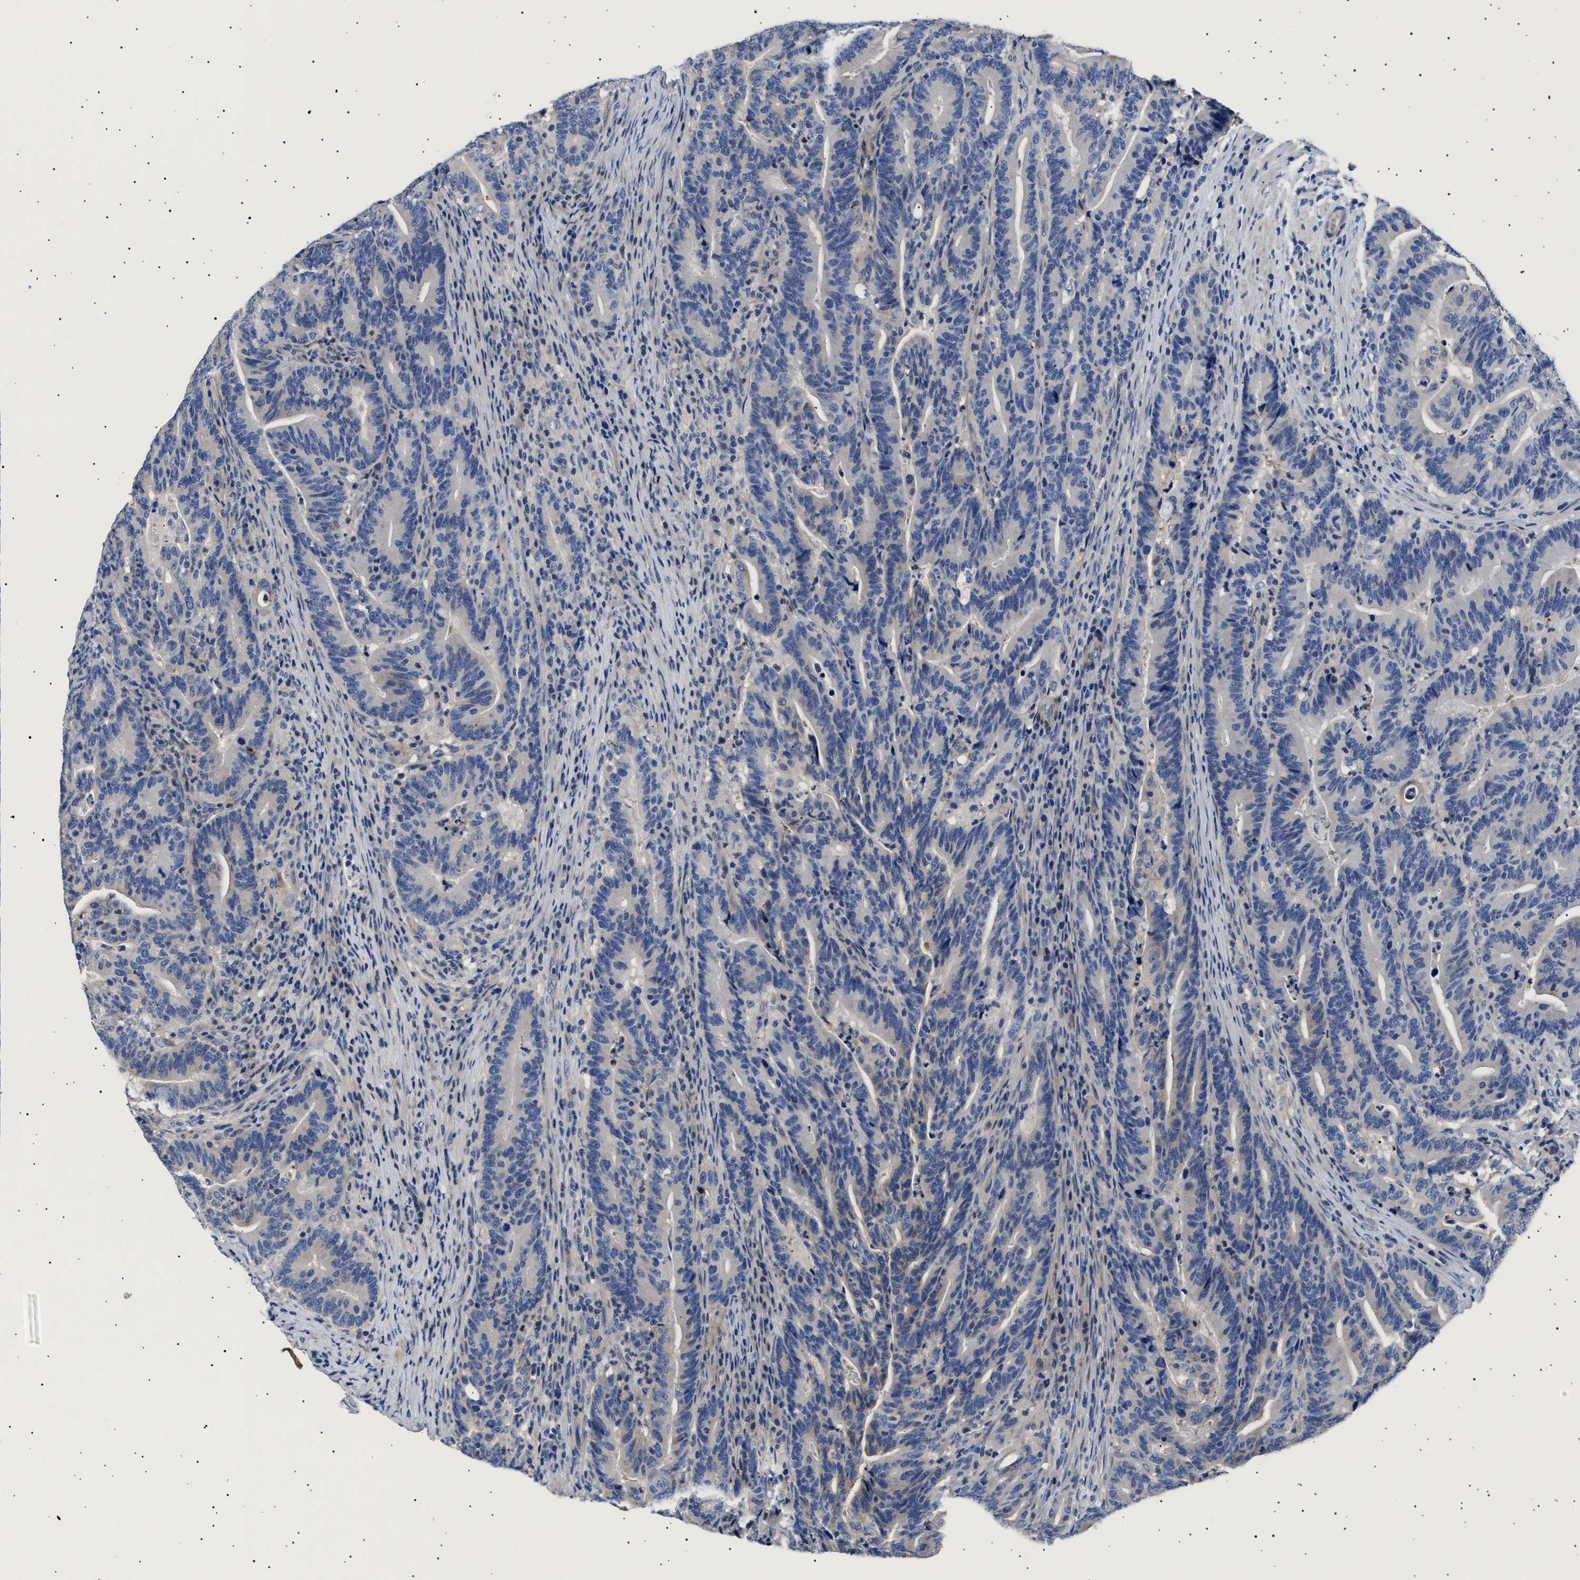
{"staining": {"intensity": "weak", "quantity": "<25%", "location": "cytoplasmic/membranous"}, "tissue": "colorectal cancer", "cell_type": "Tumor cells", "image_type": "cancer", "snomed": [{"axis": "morphology", "description": "Adenocarcinoma, NOS"}, {"axis": "topography", "description": "Colon"}], "caption": "DAB immunohistochemical staining of human colorectal cancer shows no significant staining in tumor cells.", "gene": "HEMGN", "patient": {"sex": "female", "age": 66}}